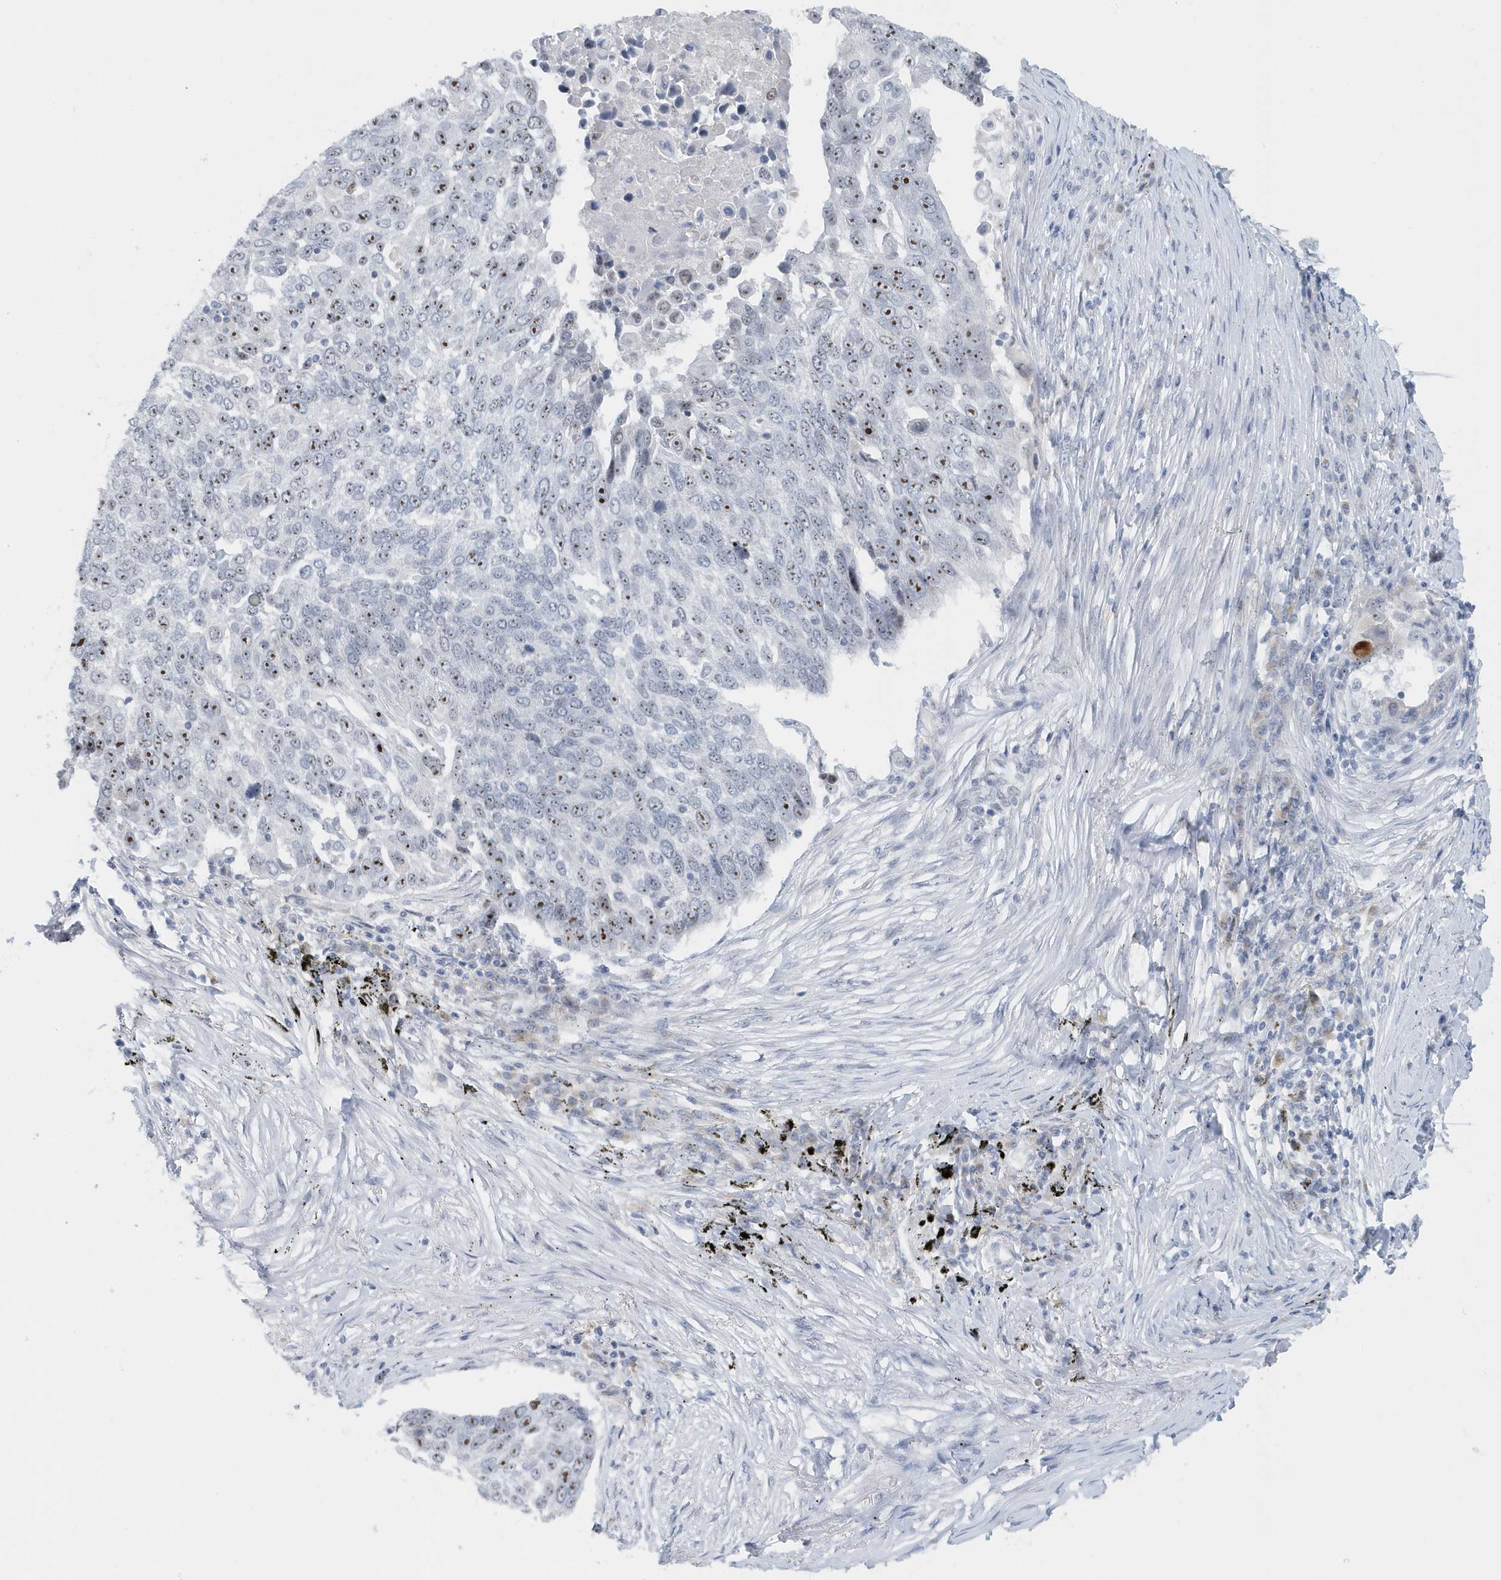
{"staining": {"intensity": "moderate", "quantity": ">75%", "location": "nuclear"}, "tissue": "lung cancer", "cell_type": "Tumor cells", "image_type": "cancer", "snomed": [{"axis": "morphology", "description": "Squamous cell carcinoma, NOS"}, {"axis": "topography", "description": "Lung"}], "caption": "Immunohistochemistry (IHC) (DAB (3,3'-diaminobenzidine)) staining of lung squamous cell carcinoma exhibits moderate nuclear protein expression in approximately >75% of tumor cells. (DAB IHC with brightfield microscopy, high magnification).", "gene": "RPF2", "patient": {"sex": "male", "age": 66}}